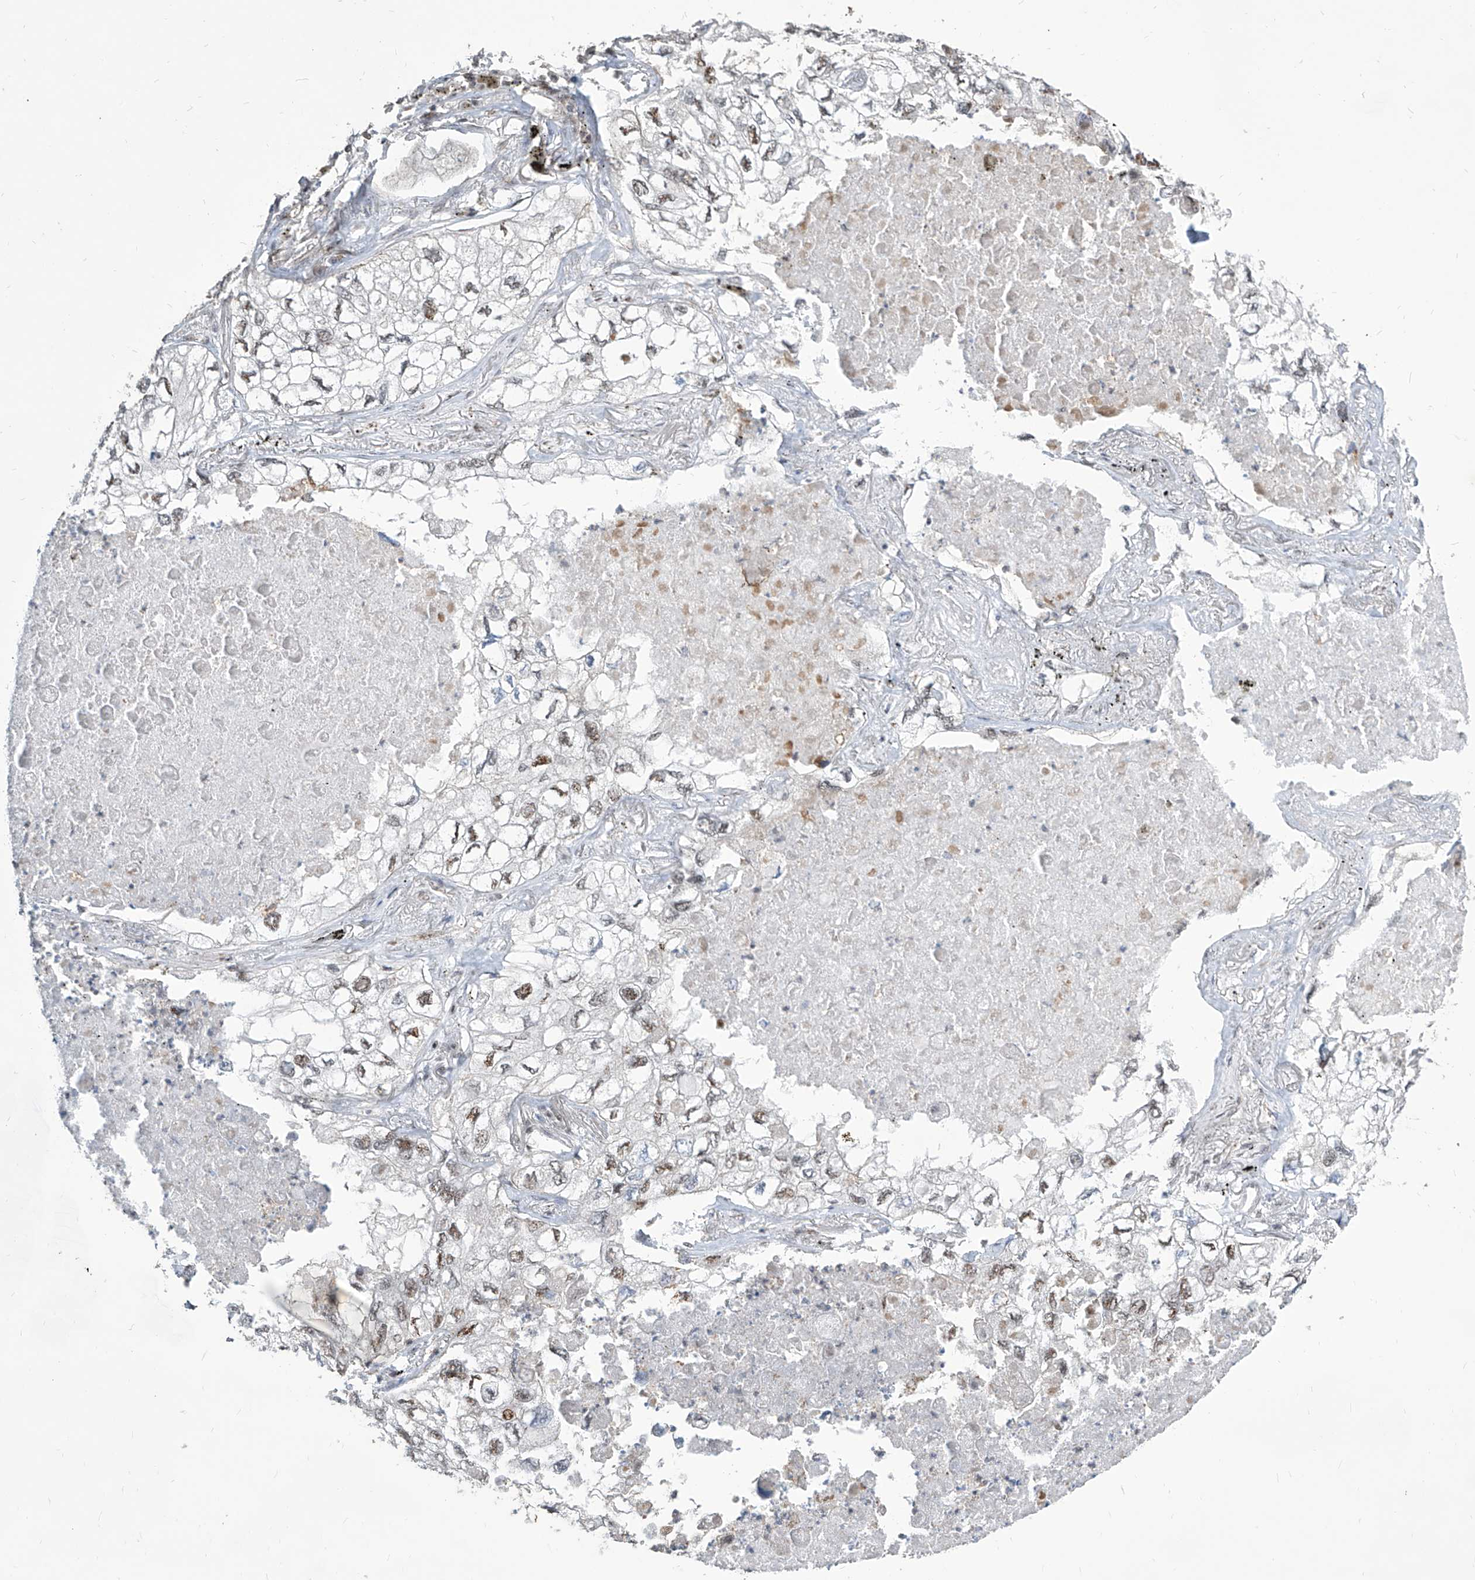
{"staining": {"intensity": "weak", "quantity": ">75%", "location": "nuclear"}, "tissue": "lung cancer", "cell_type": "Tumor cells", "image_type": "cancer", "snomed": [{"axis": "morphology", "description": "Adenocarcinoma, NOS"}, {"axis": "topography", "description": "Lung"}], "caption": "Human lung cancer stained with a brown dye demonstrates weak nuclear positive expression in about >75% of tumor cells.", "gene": "IRF2", "patient": {"sex": "male", "age": 65}}